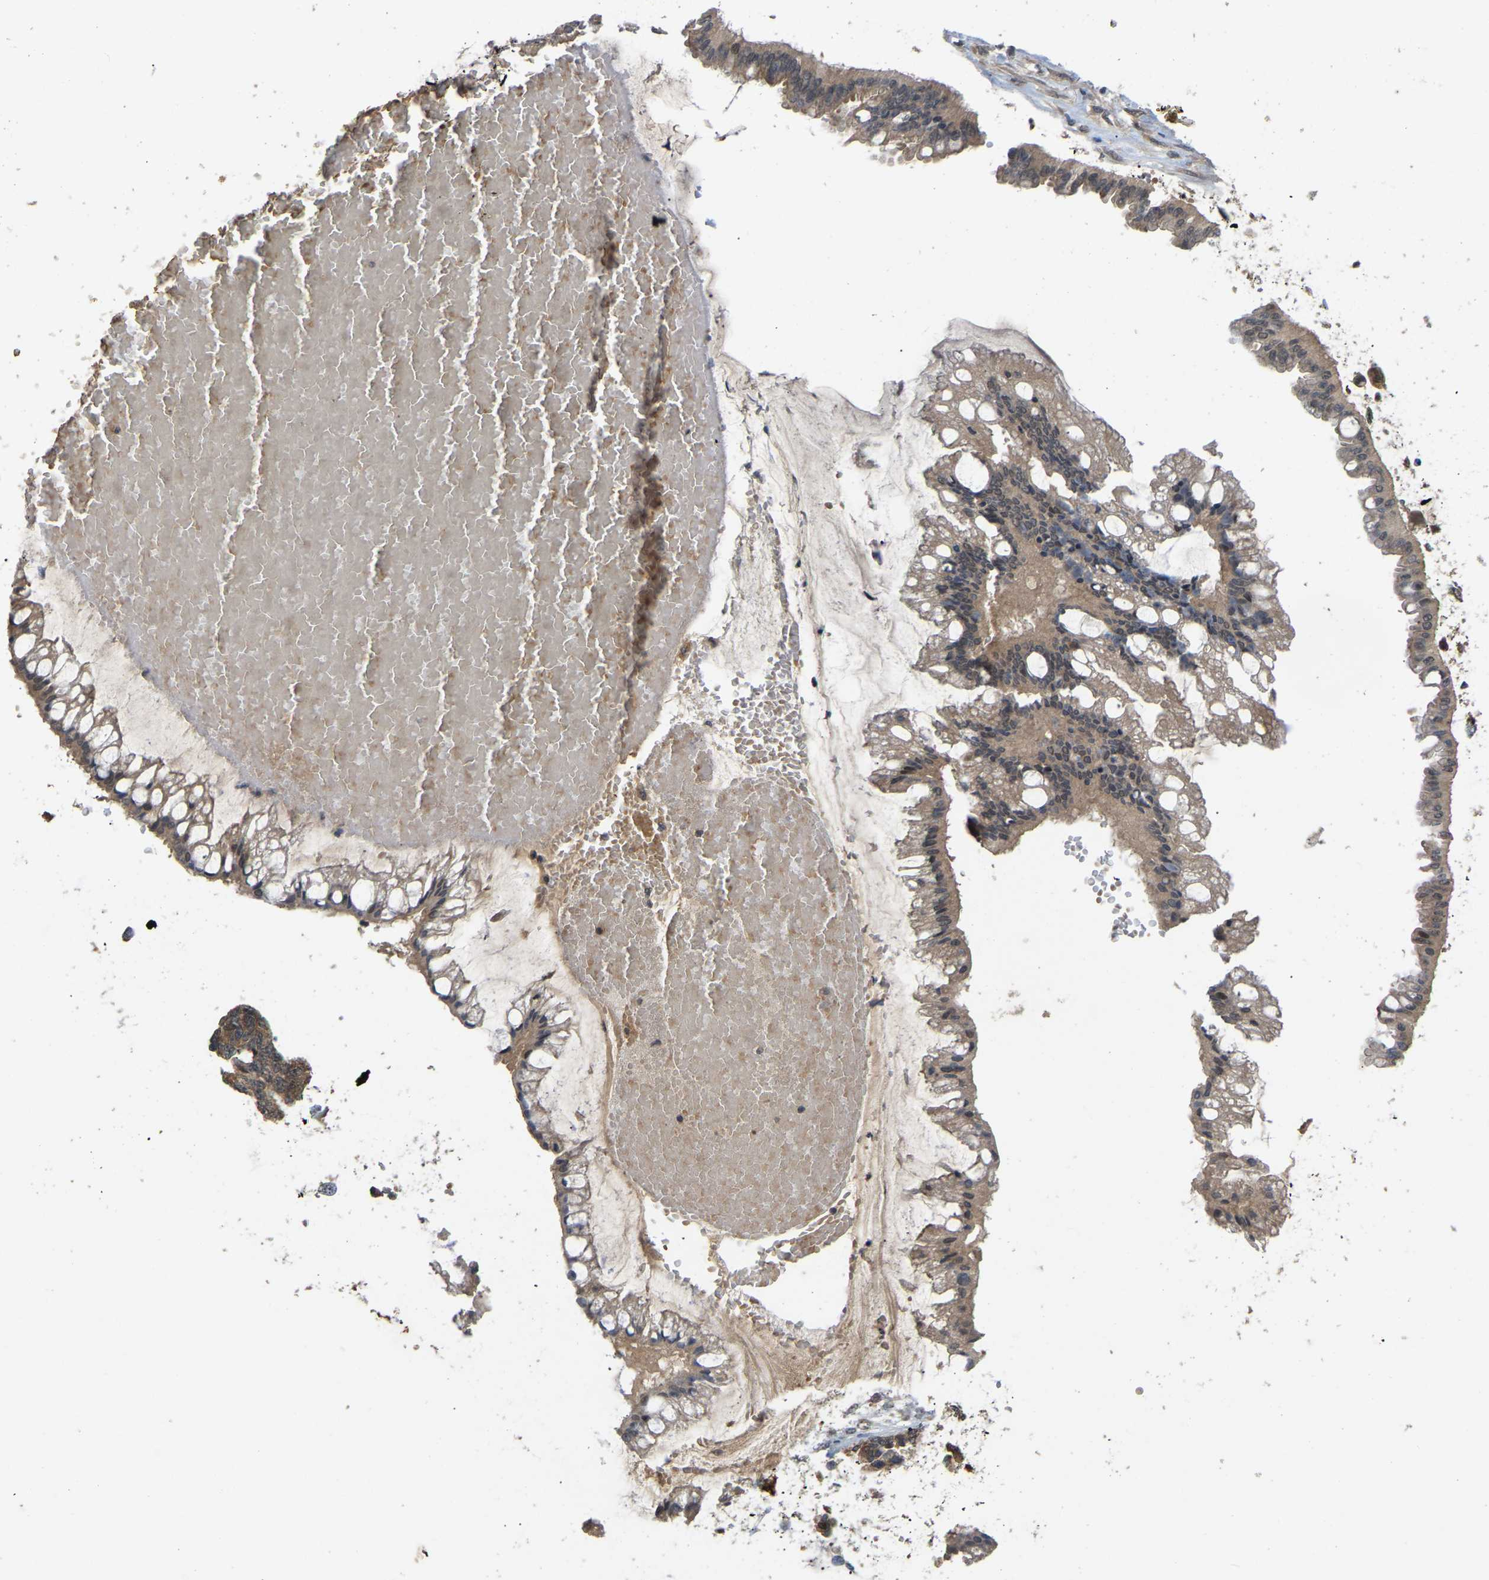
{"staining": {"intensity": "moderate", "quantity": ">75%", "location": "cytoplasmic/membranous"}, "tissue": "ovarian cancer", "cell_type": "Tumor cells", "image_type": "cancer", "snomed": [{"axis": "morphology", "description": "Cystadenocarcinoma, mucinous, NOS"}, {"axis": "topography", "description": "Ovary"}], "caption": "Protein staining of ovarian mucinous cystadenocarcinoma tissue exhibits moderate cytoplasmic/membranous staining in about >75% of tumor cells.", "gene": "LIMK2", "patient": {"sex": "female", "age": 73}}